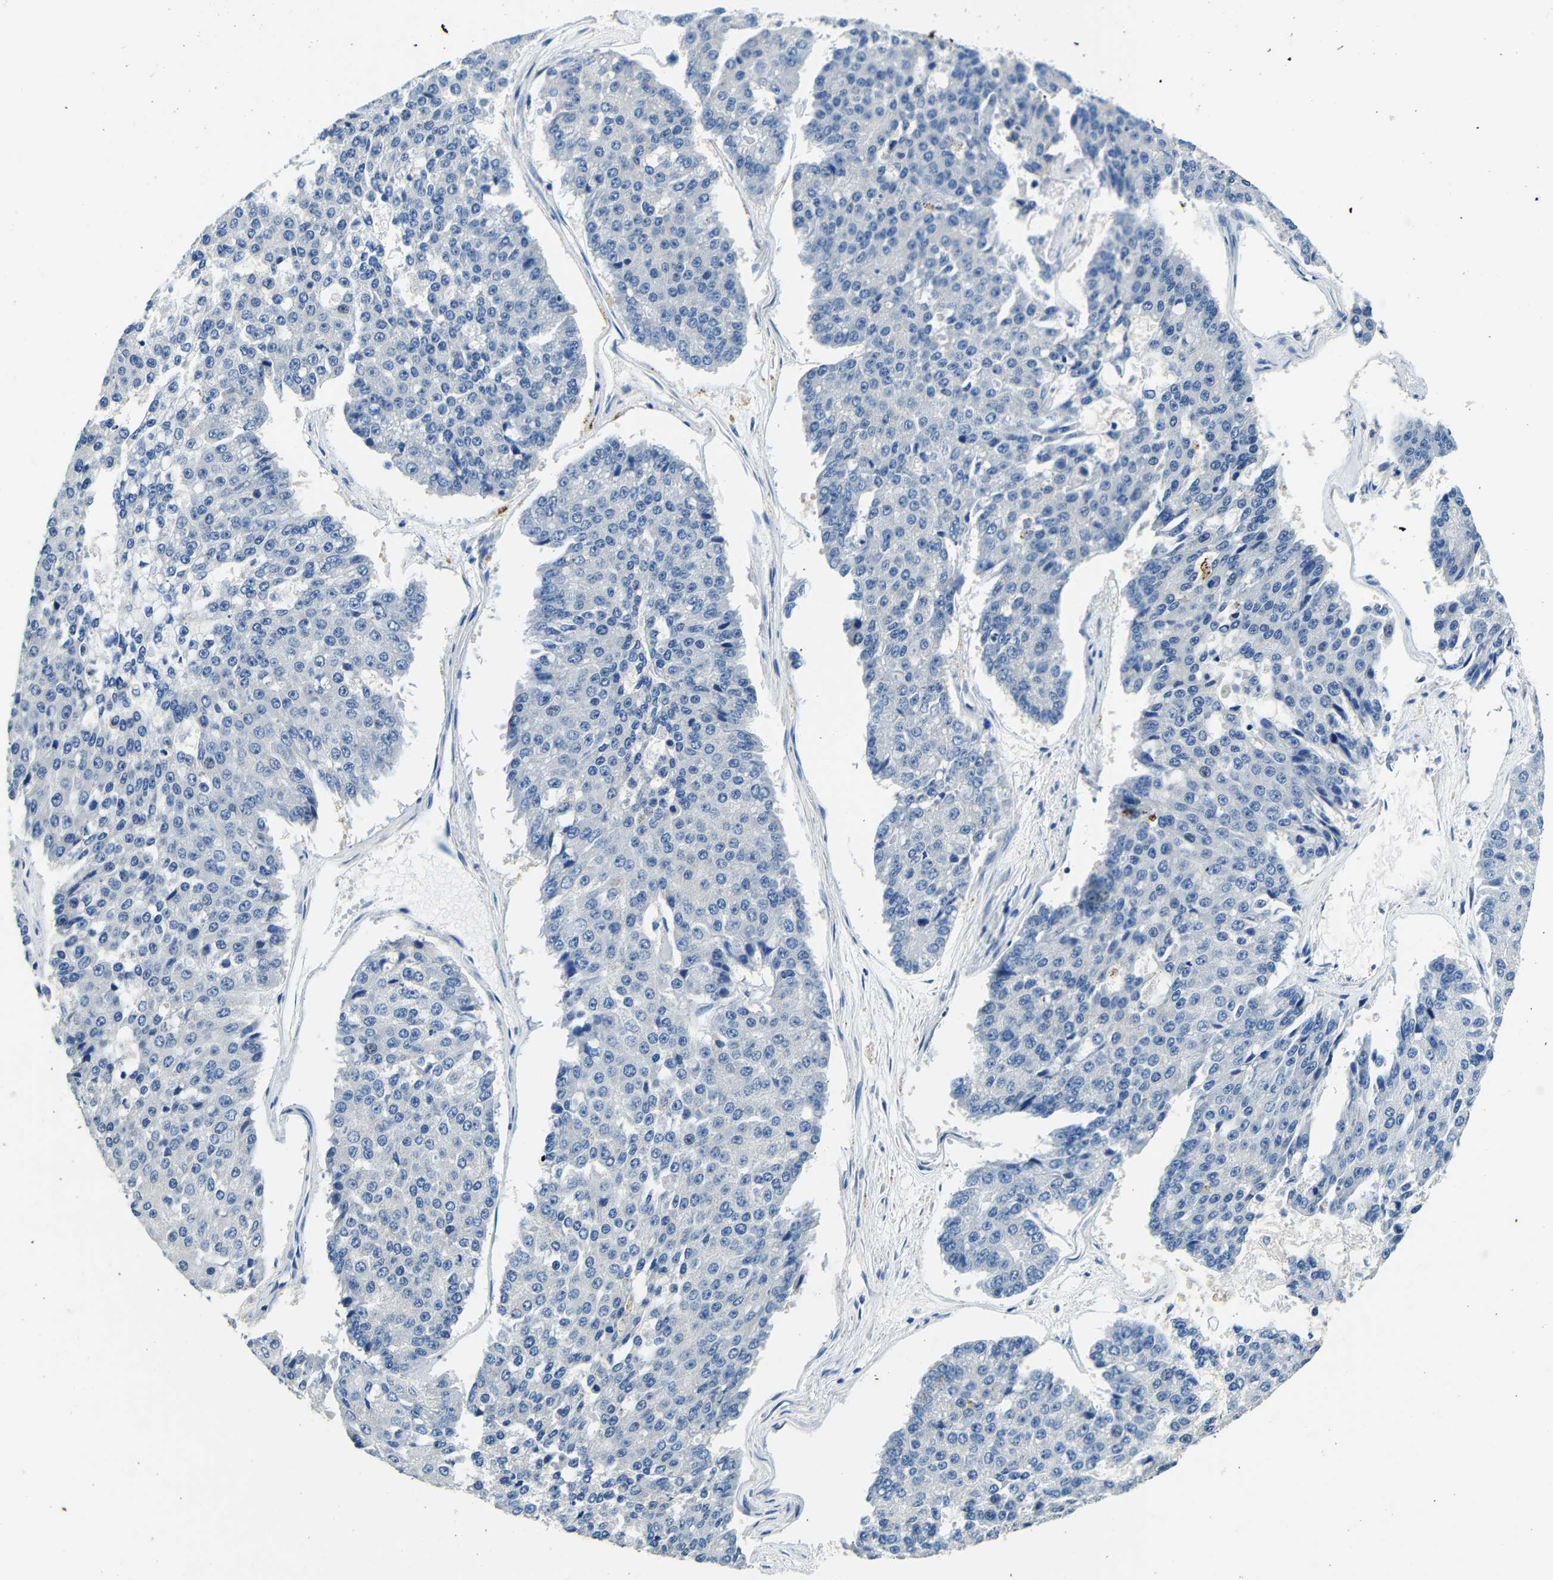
{"staining": {"intensity": "negative", "quantity": "none", "location": "none"}, "tissue": "pancreatic cancer", "cell_type": "Tumor cells", "image_type": "cancer", "snomed": [{"axis": "morphology", "description": "Adenocarcinoma, NOS"}, {"axis": "topography", "description": "Pancreas"}], "caption": "Immunohistochemistry (IHC) micrograph of pancreatic cancer (adenocarcinoma) stained for a protein (brown), which reveals no positivity in tumor cells.", "gene": "FMO5", "patient": {"sex": "male", "age": 50}}